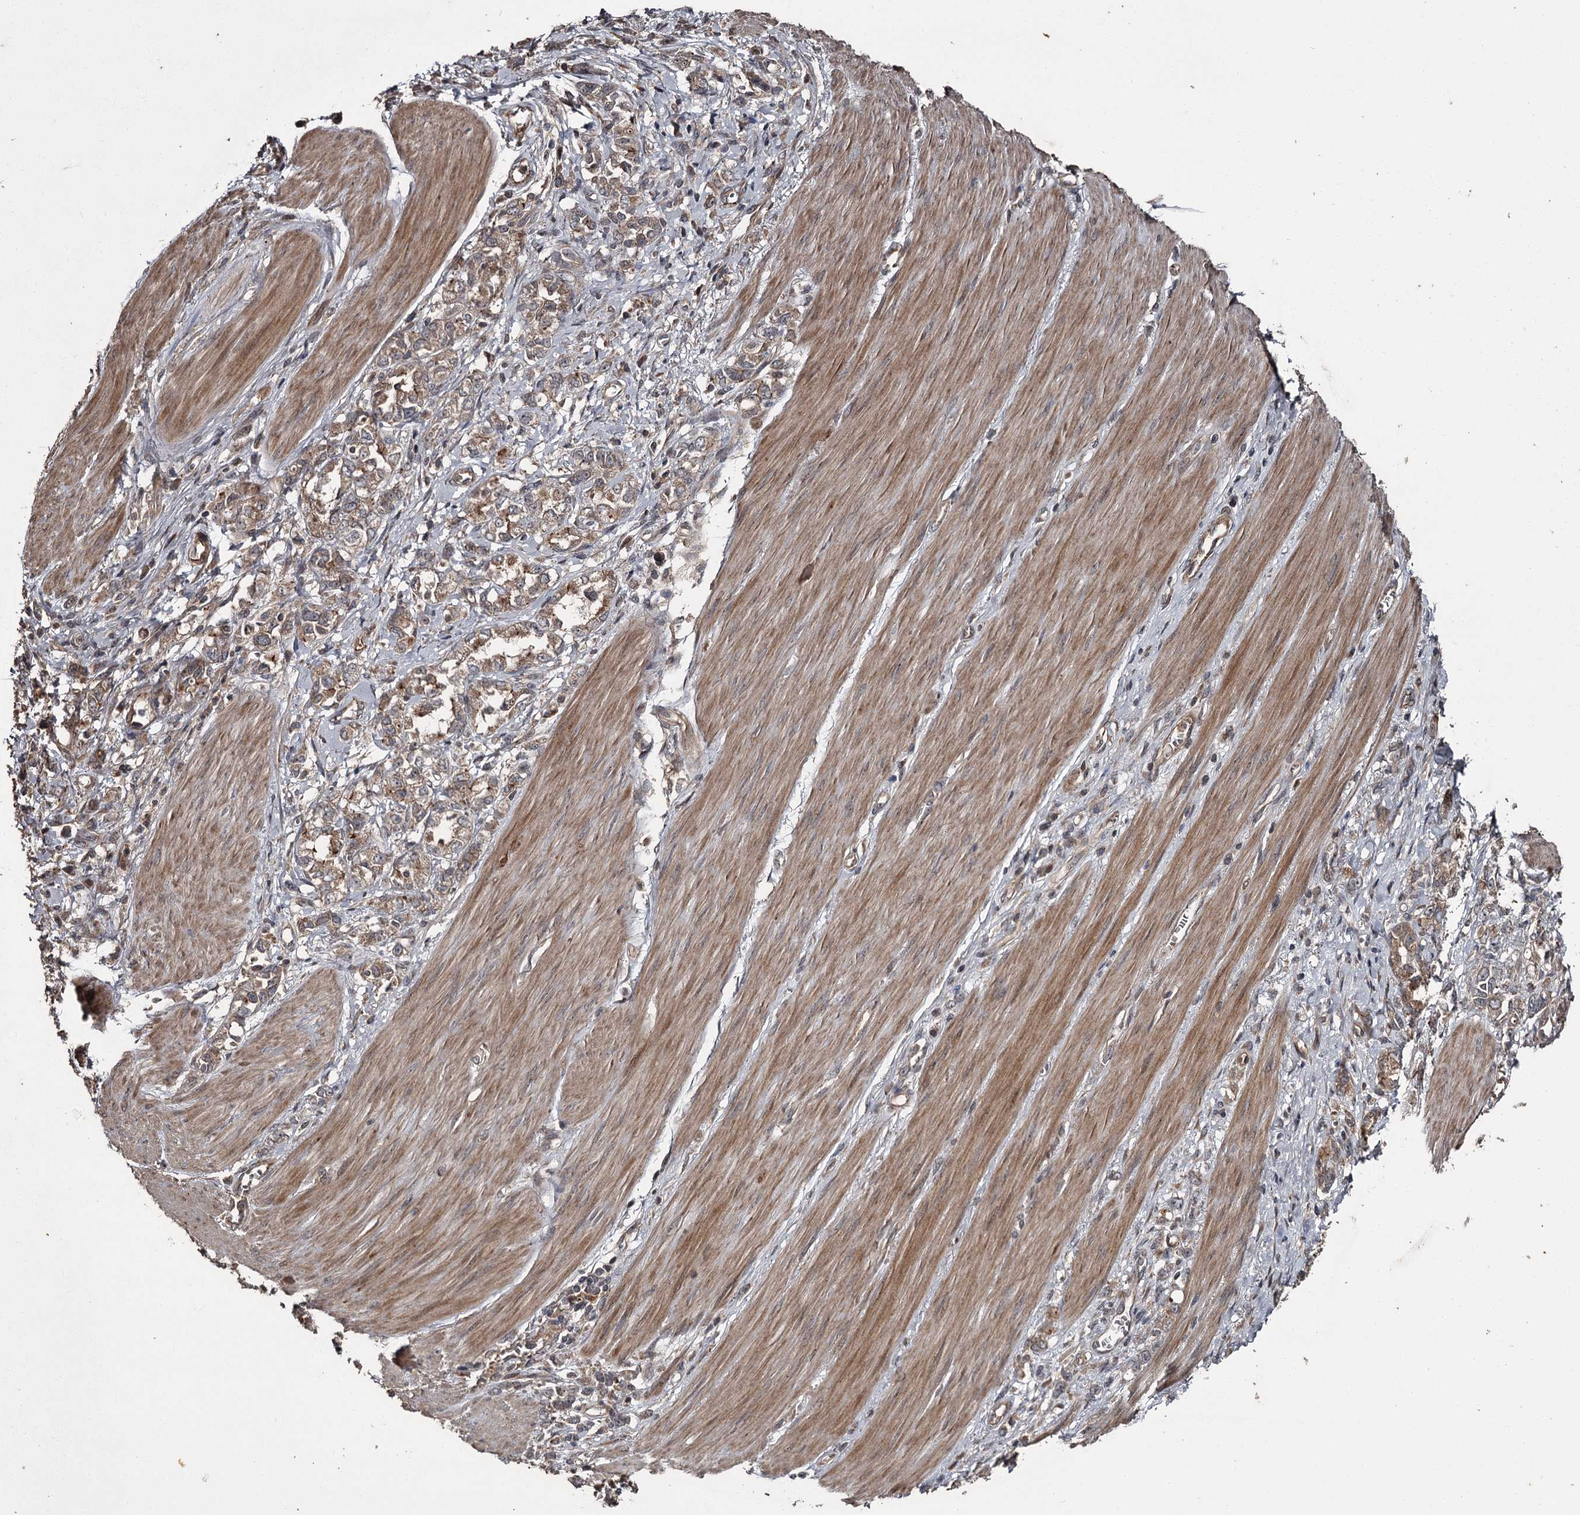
{"staining": {"intensity": "moderate", "quantity": ">75%", "location": "cytoplasmic/membranous"}, "tissue": "stomach cancer", "cell_type": "Tumor cells", "image_type": "cancer", "snomed": [{"axis": "morphology", "description": "Adenocarcinoma, NOS"}, {"axis": "topography", "description": "Stomach"}], "caption": "Protein expression analysis of human stomach cancer reveals moderate cytoplasmic/membranous positivity in about >75% of tumor cells.", "gene": "RAB21", "patient": {"sex": "female", "age": 76}}